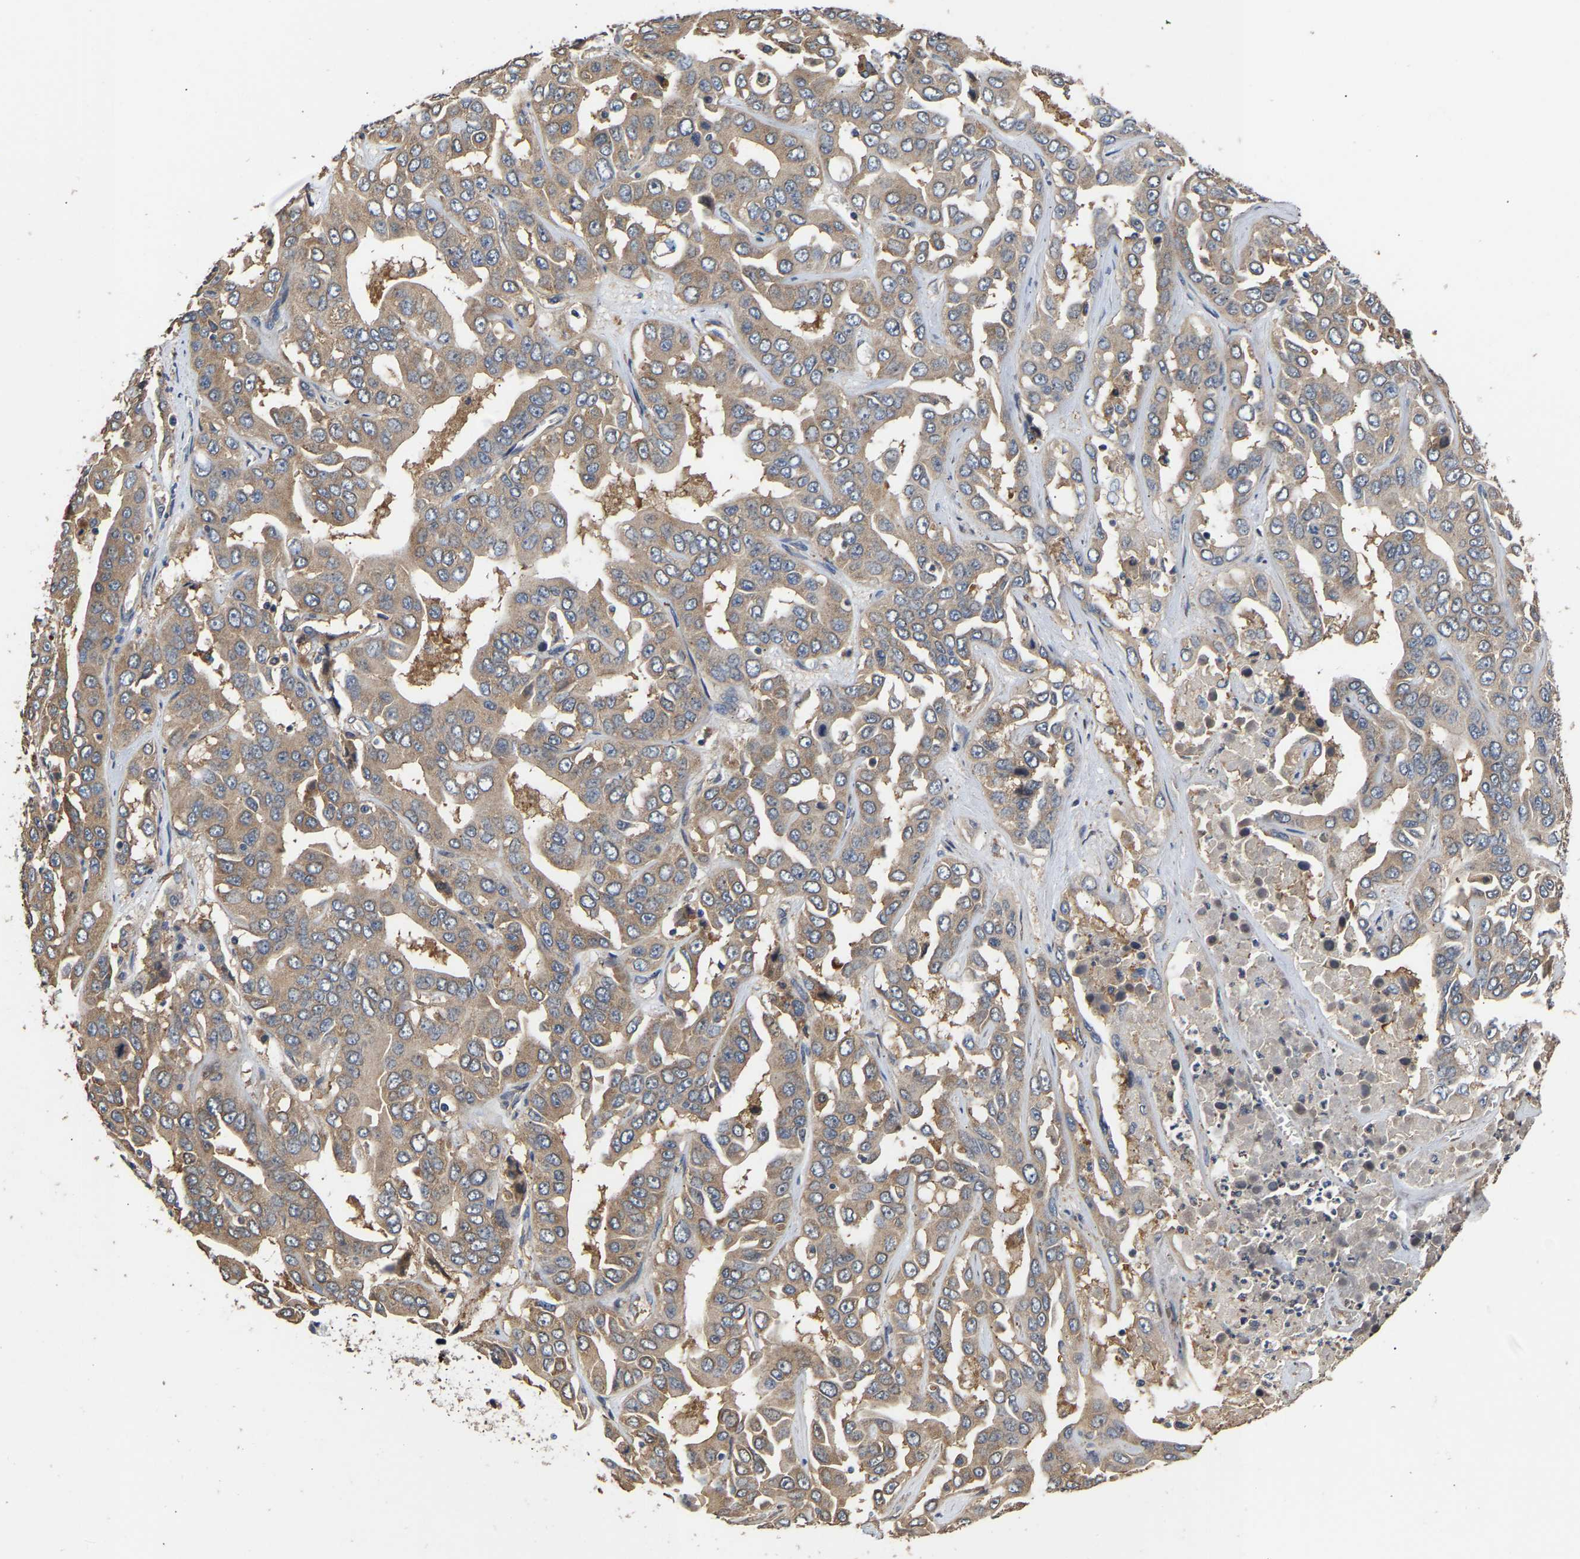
{"staining": {"intensity": "weak", "quantity": ">75%", "location": "cytoplasmic/membranous"}, "tissue": "liver cancer", "cell_type": "Tumor cells", "image_type": "cancer", "snomed": [{"axis": "morphology", "description": "Cholangiocarcinoma"}, {"axis": "topography", "description": "Liver"}], "caption": "Liver cholangiocarcinoma stained for a protein demonstrates weak cytoplasmic/membranous positivity in tumor cells.", "gene": "AIMP2", "patient": {"sex": "female", "age": 52}}